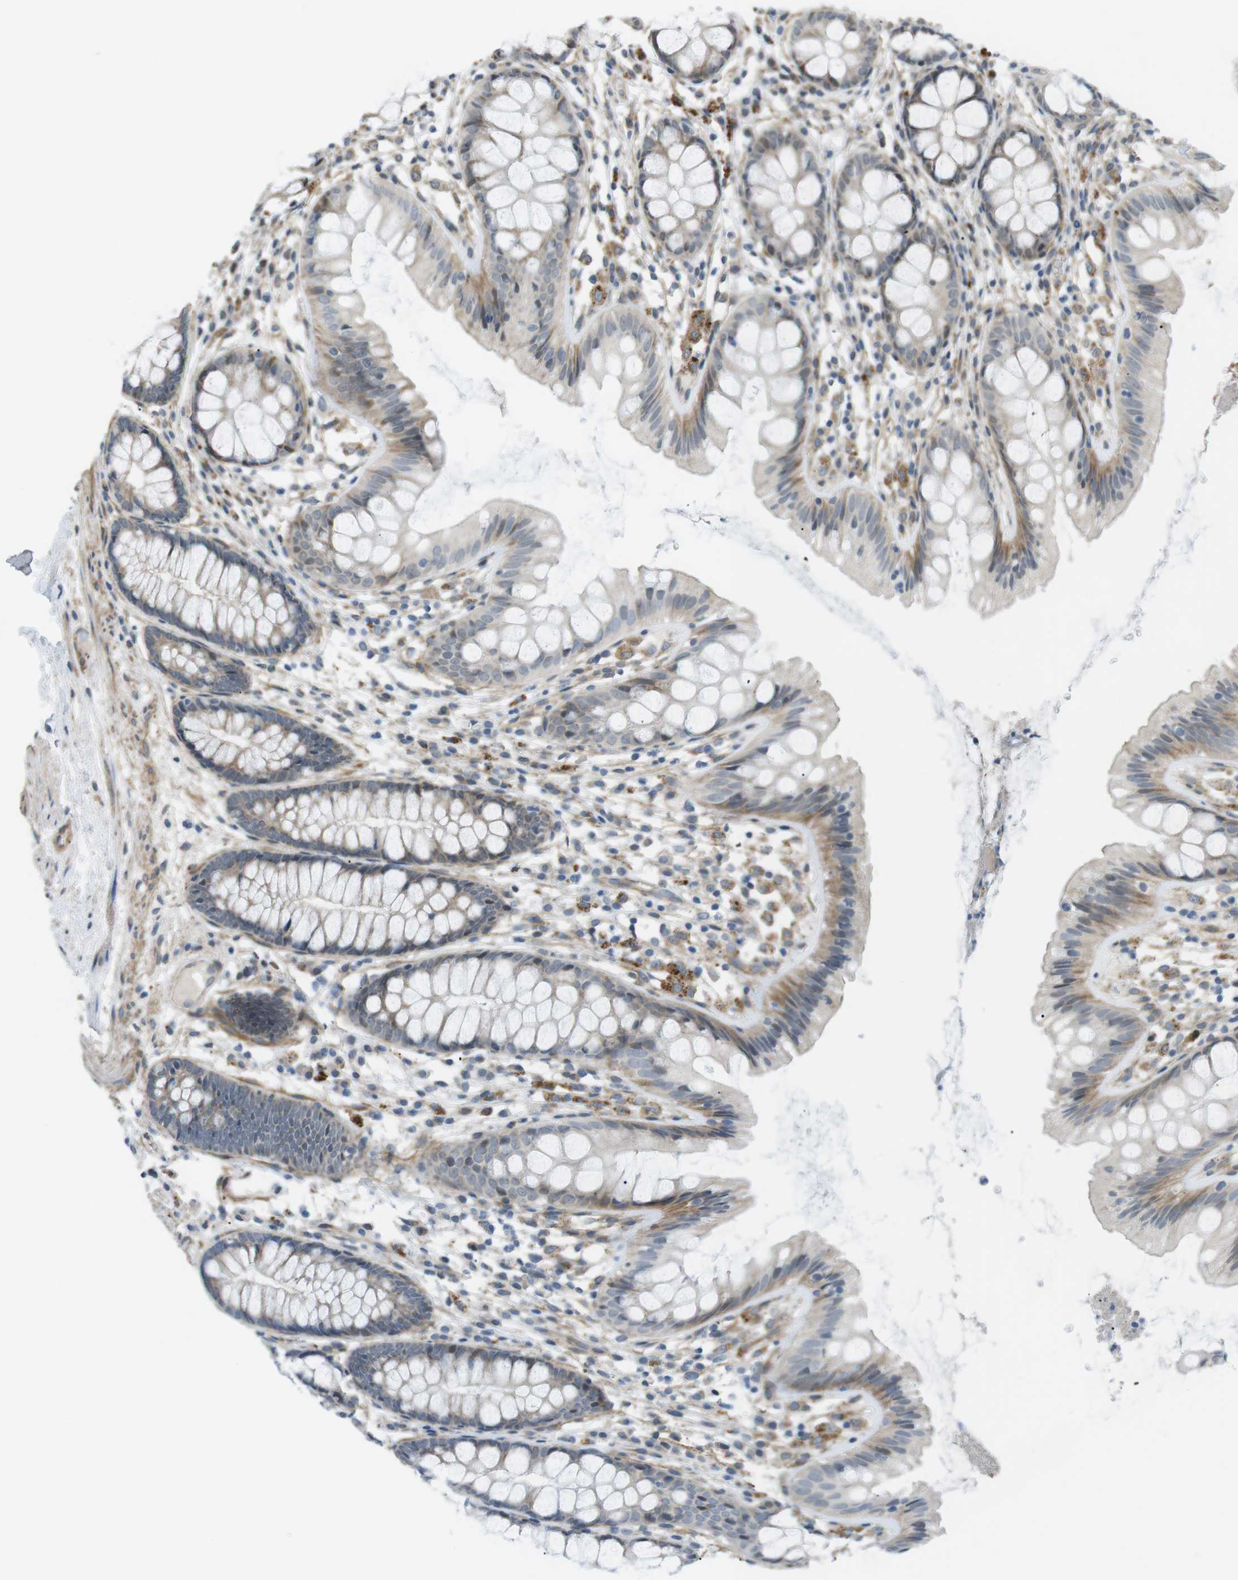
{"staining": {"intensity": "moderate", "quantity": ">75%", "location": "cytoplasmic/membranous"}, "tissue": "colon", "cell_type": "Endothelial cells", "image_type": "normal", "snomed": [{"axis": "morphology", "description": "Normal tissue, NOS"}, {"axis": "topography", "description": "Colon"}], "caption": "Immunohistochemistry (IHC) photomicrograph of normal colon: colon stained using immunohistochemistry (IHC) exhibits medium levels of moderate protein expression localized specifically in the cytoplasmic/membranous of endothelial cells, appearing as a cytoplasmic/membranous brown color.", "gene": "KANK2", "patient": {"sex": "female", "age": 56}}